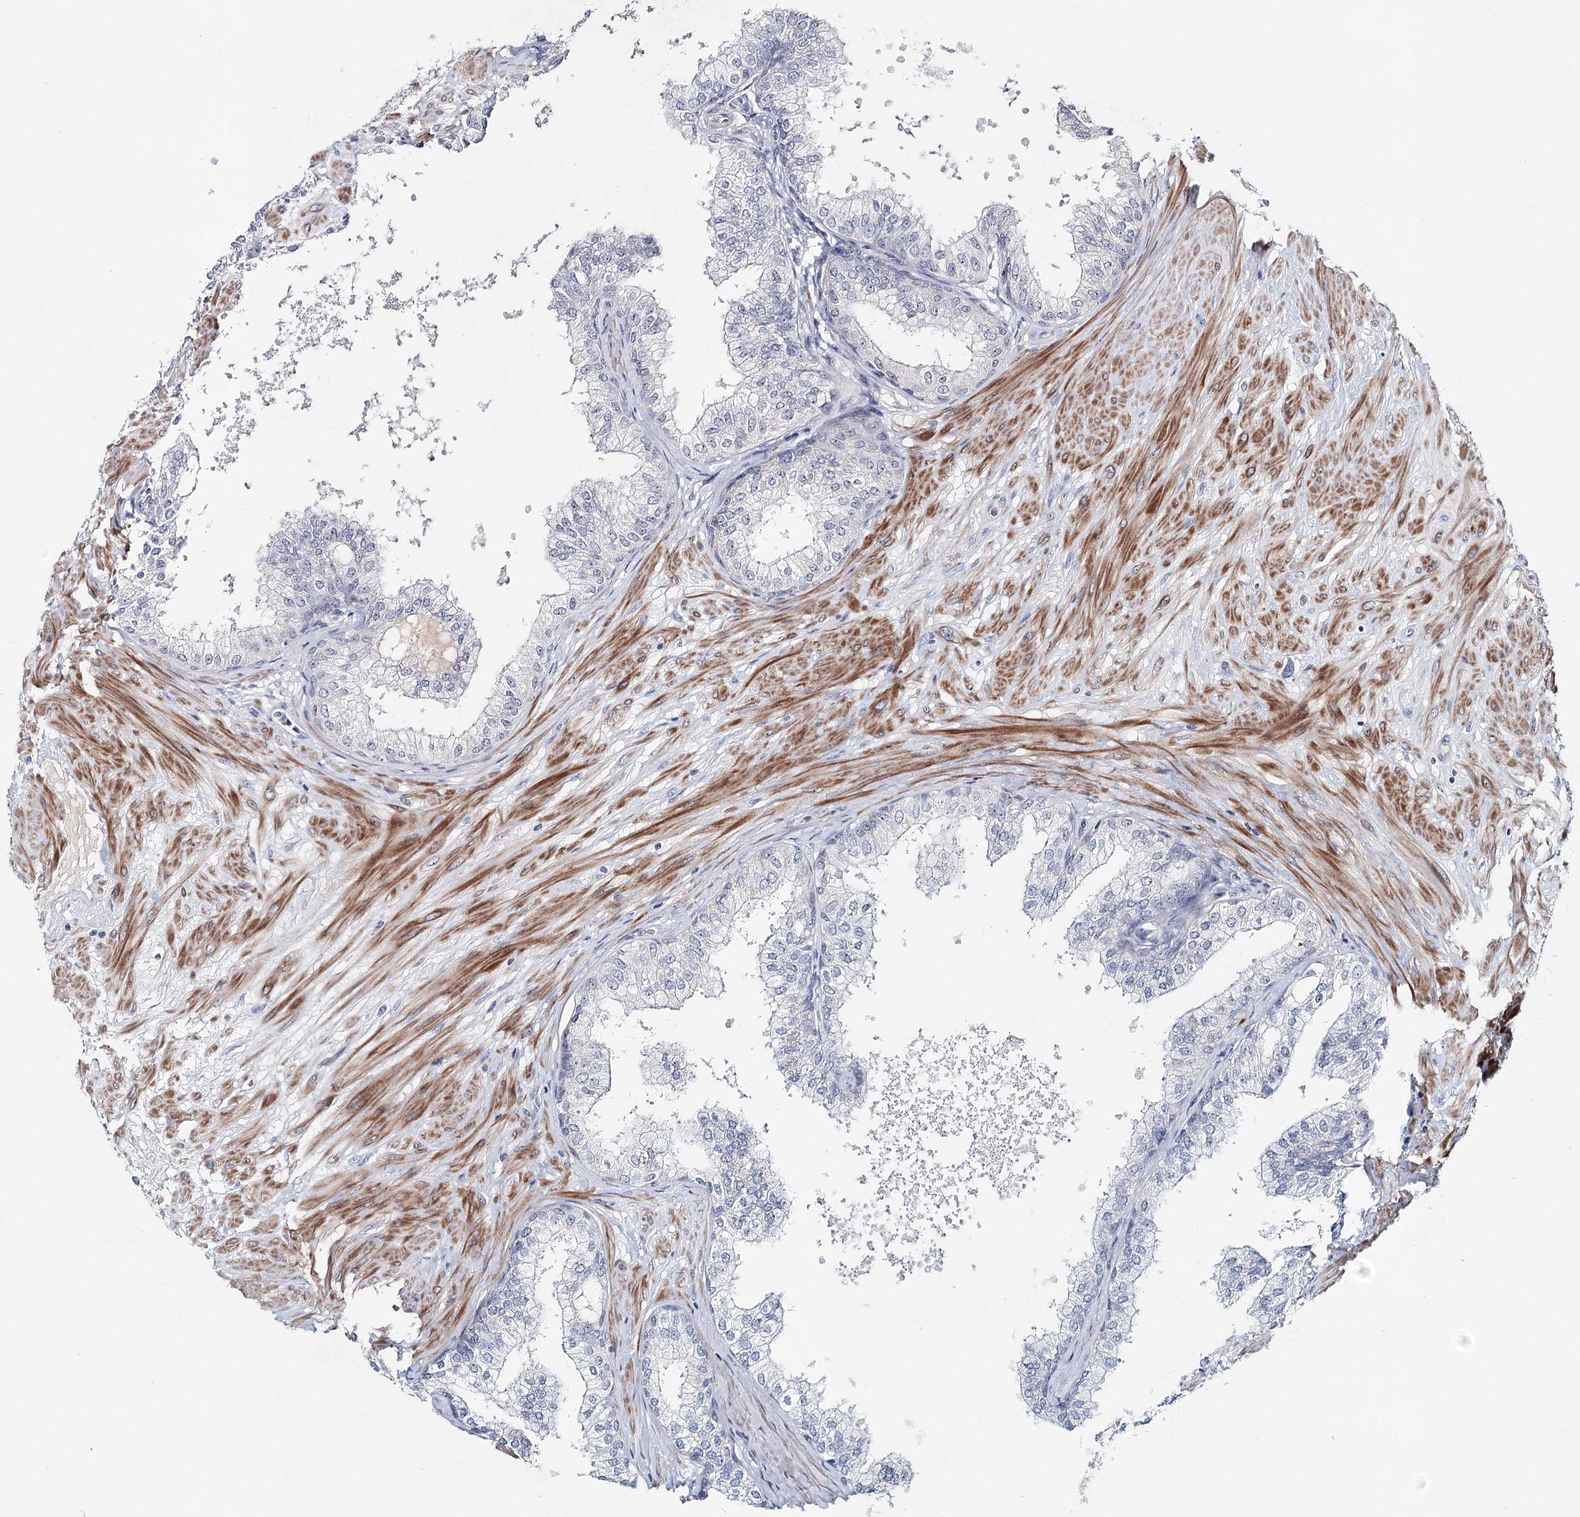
{"staining": {"intensity": "negative", "quantity": "none", "location": "none"}, "tissue": "prostate", "cell_type": "Glandular cells", "image_type": "normal", "snomed": [{"axis": "morphology", "description": "Normal tissue, NOS"}, {"axis": "topography", "description": "Prostate"}], "caption": "DAB immunohistochemical staining of normal human prostate displays no significant expression in glandular cells.", "gene": "RBM43", "patient": {"sex": "male", "age": 60}}